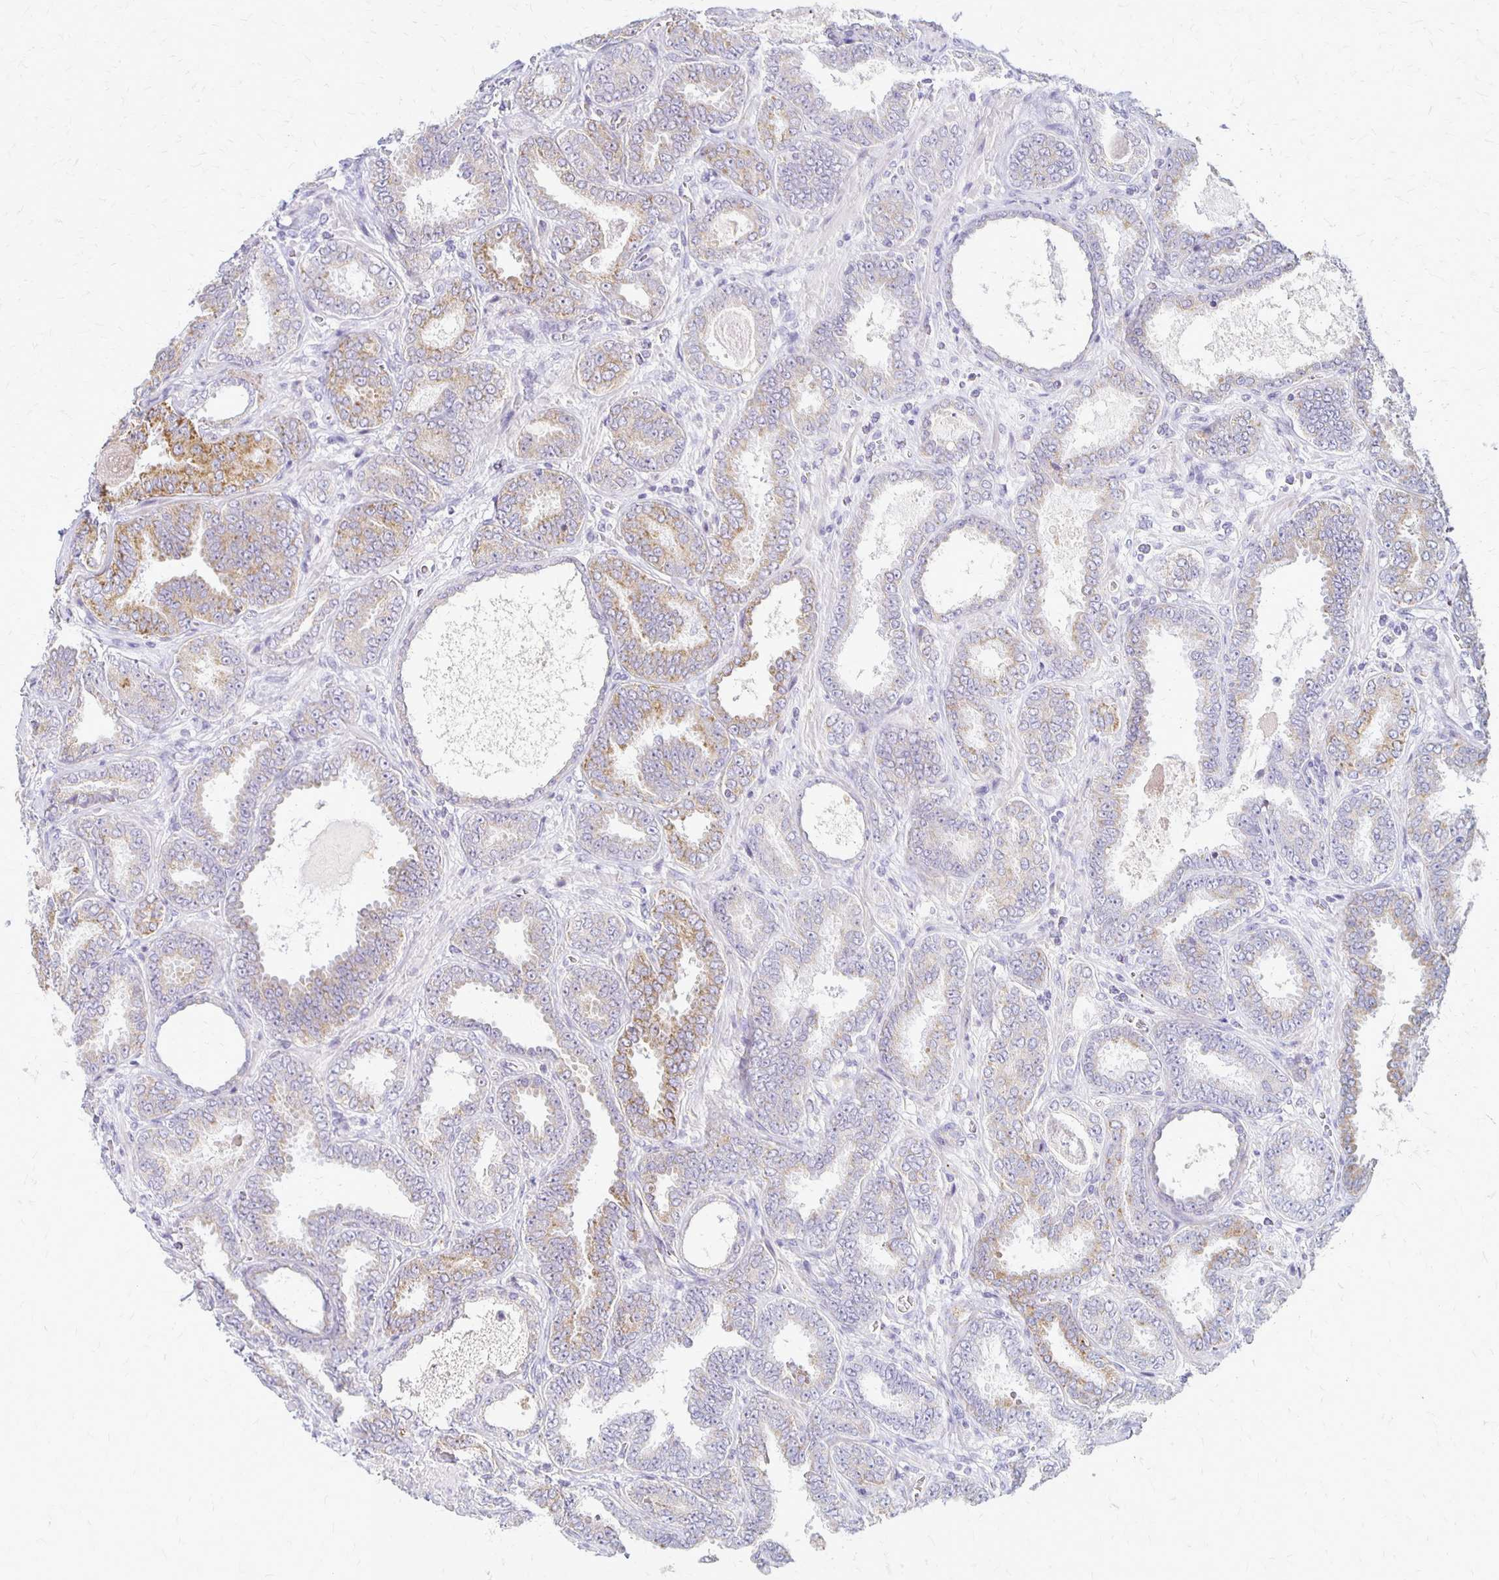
{"staining": {"intensity": "moderate", "quantity": "<25%", "location": "cytoplasmic/membranous"}, "tissue": "prostate cancer", "cell_type": "Tumor cells", "image_type": "cancer", "snomed": [{"axis": "morphology", "description": "Adenocarcinoma, High grade"}, {"axis": "topography", "description": "Prostate"}], "caption": "DAB immunohistochemical staining of human prostate adenocarcinoma (high-grade) exhibits moderate cytoplasmic/membranous protein positivity in approximately <25% of tumor cells. The staining is performed using DAB (3,3'-diaminobenzidine) brown chromogen to label protein expression. The nuclei are counter-stained blue using hematoxylin.", "gene": "RHOC", "patient": {"sex": "male", "age": 72}}